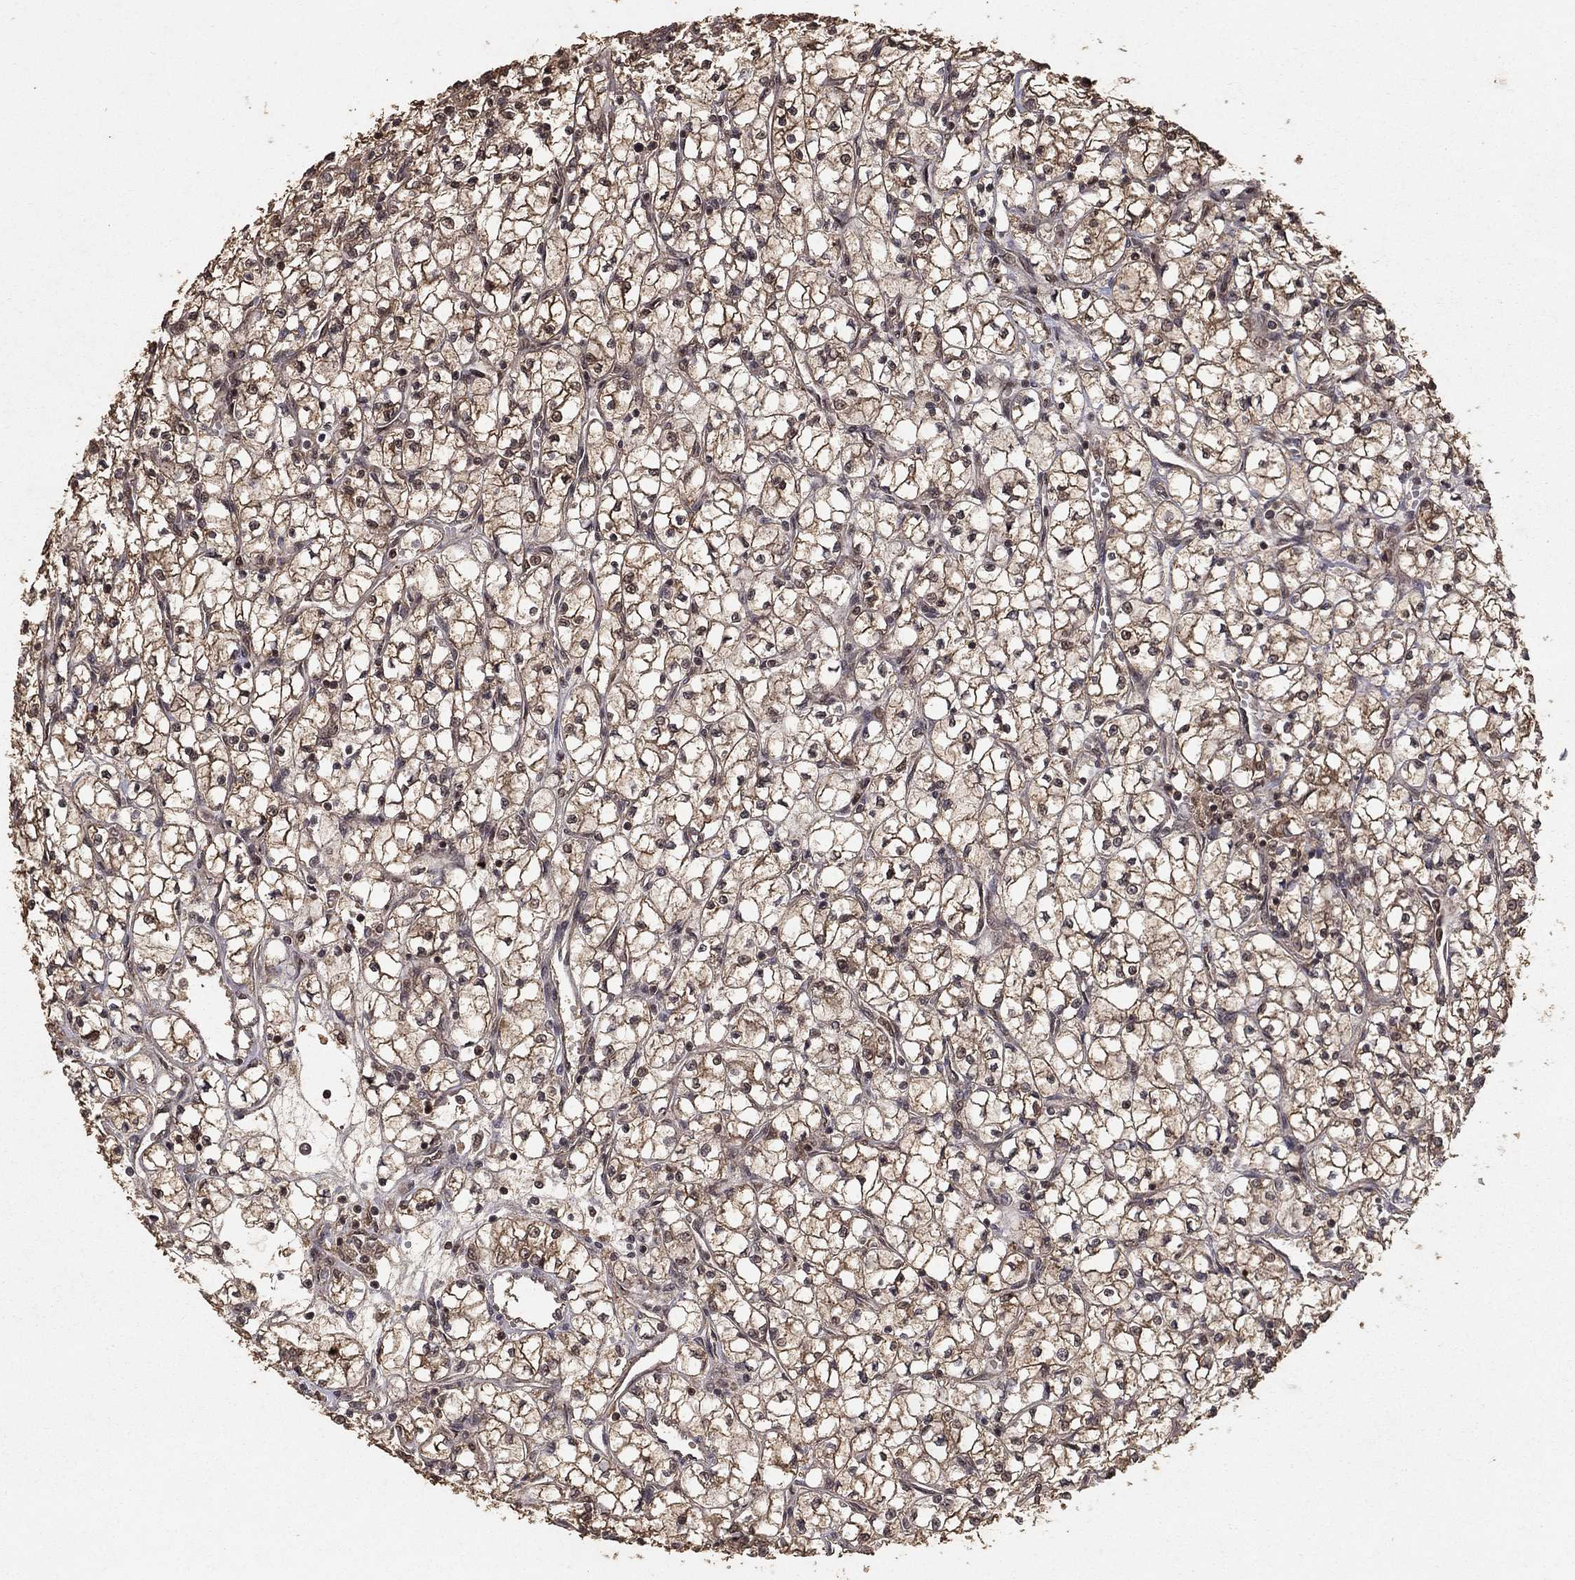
{"staining": {"intensity": "moderate", "quantity": ">75%", "location": "cytoplasmic/membranous"}, "tissue": "renal cancer", "cell_type": "Tumor cells", "image_type": "cancer", "snomed": [{"axis": "morphology", "description": "Adenocarcinoma, NOS"}, {"axis": "topography", "description": "Kidney"}], "caption": "This is a photomicrograph of IHC staining of adenocarcinoma (renal), which shows moderate staining in the cytoplasmic/membranous of tumor cells.", "gene": "PRDM1", "patient": {"sex": "female", "age": 64}}